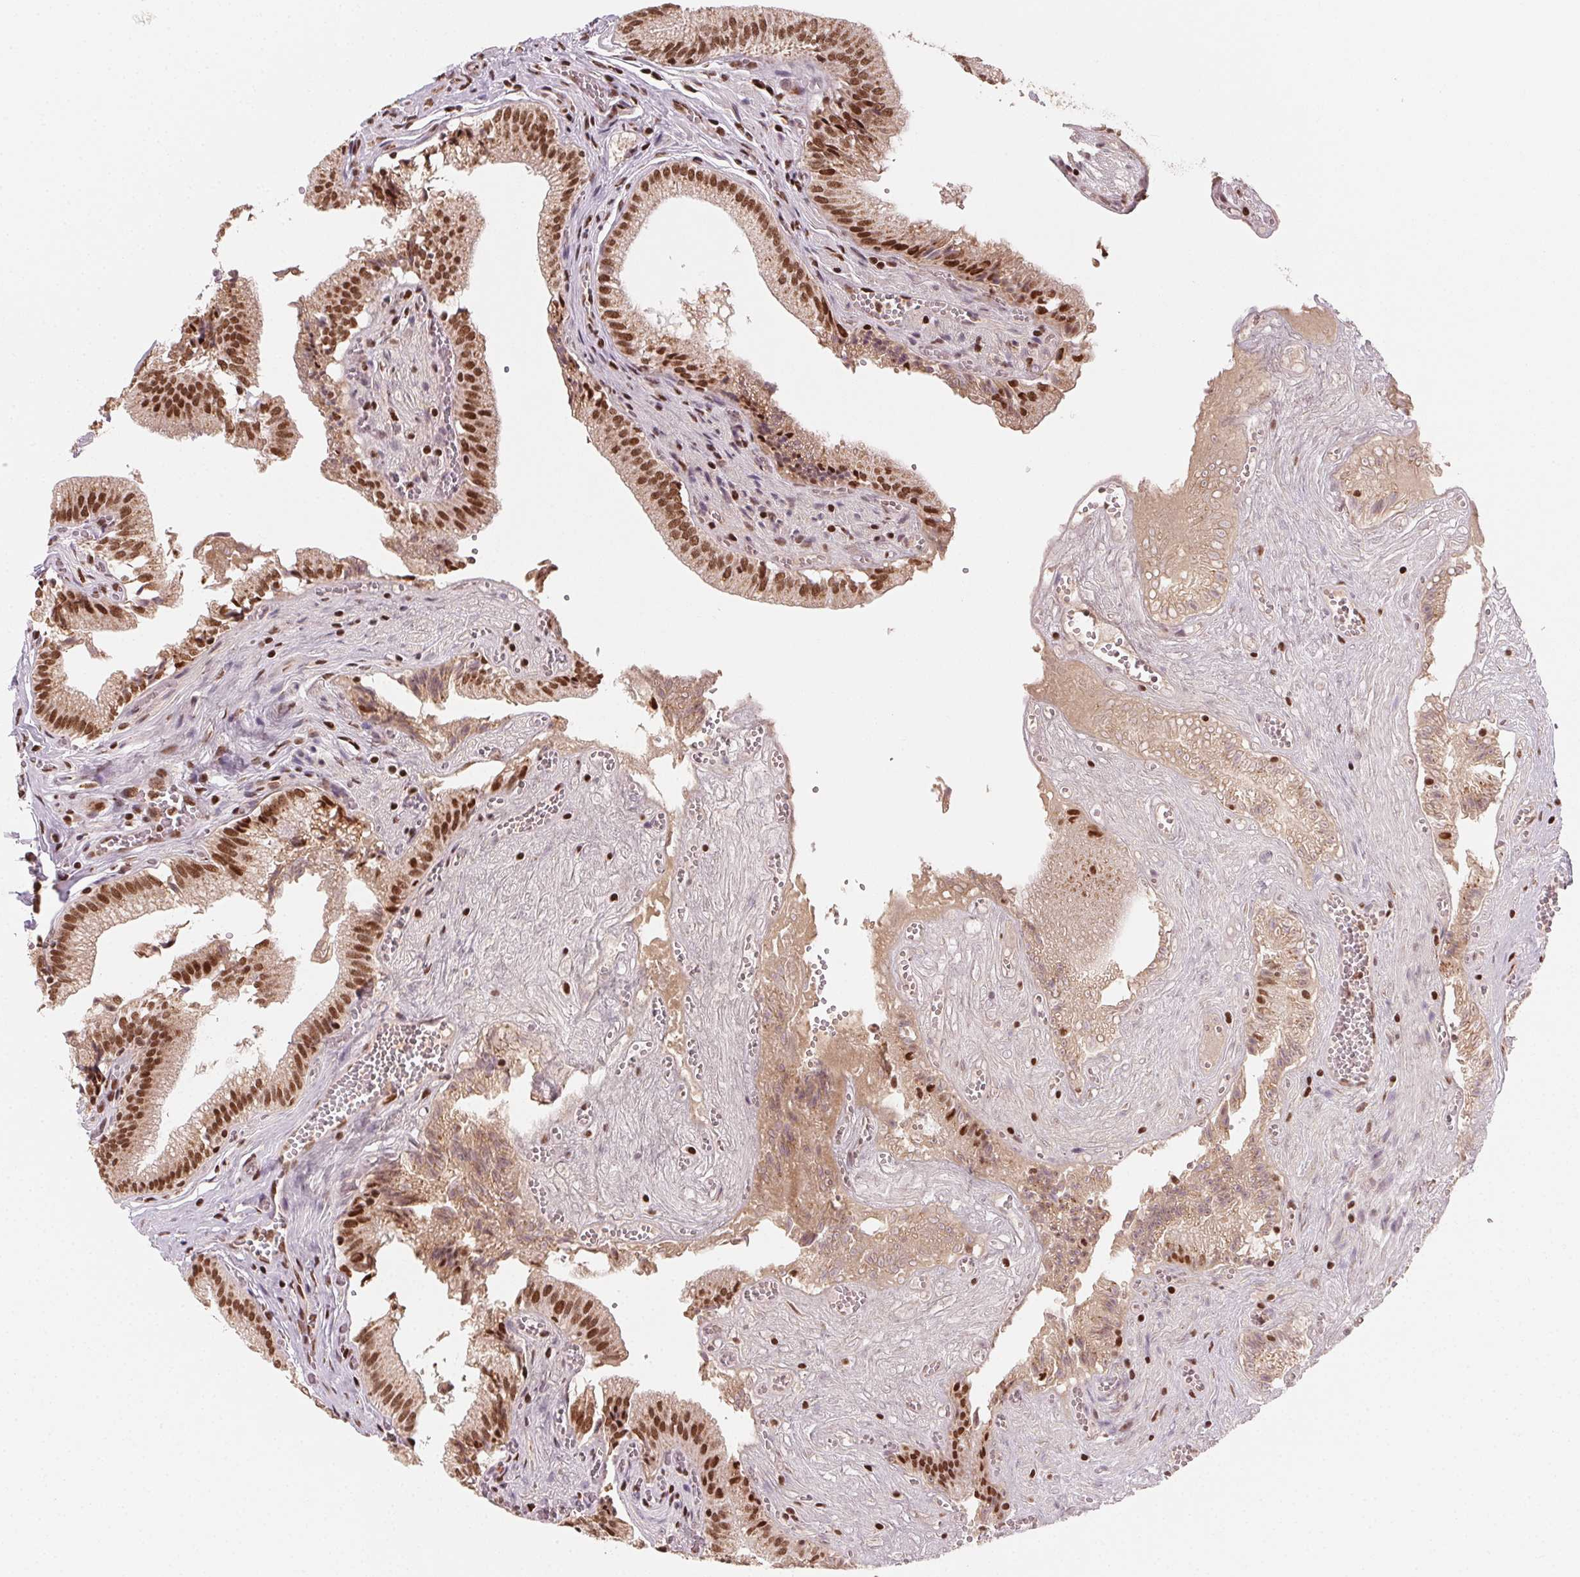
{"staining": {"intensity": "moderate", "quantity": ">75%", "location": "nuclear"}, "tissue": "gallbladder", "cell_type": "Glandular cells", "image_type": "normal", "snomed": [{"axis": "morphology", "description": "Normal tissue, NOS"}, {"axis": "topography", "description": "Gallbladder"}, {"axis": "topography", "description": "Peripheral nerve tissue"}], "caption": "Glandular cells display moderate nuclear positivity in about >75% of cells in benign gallbladder.", "gene": "TOPORS", "patient": {"sex": "male", "age": 17}}